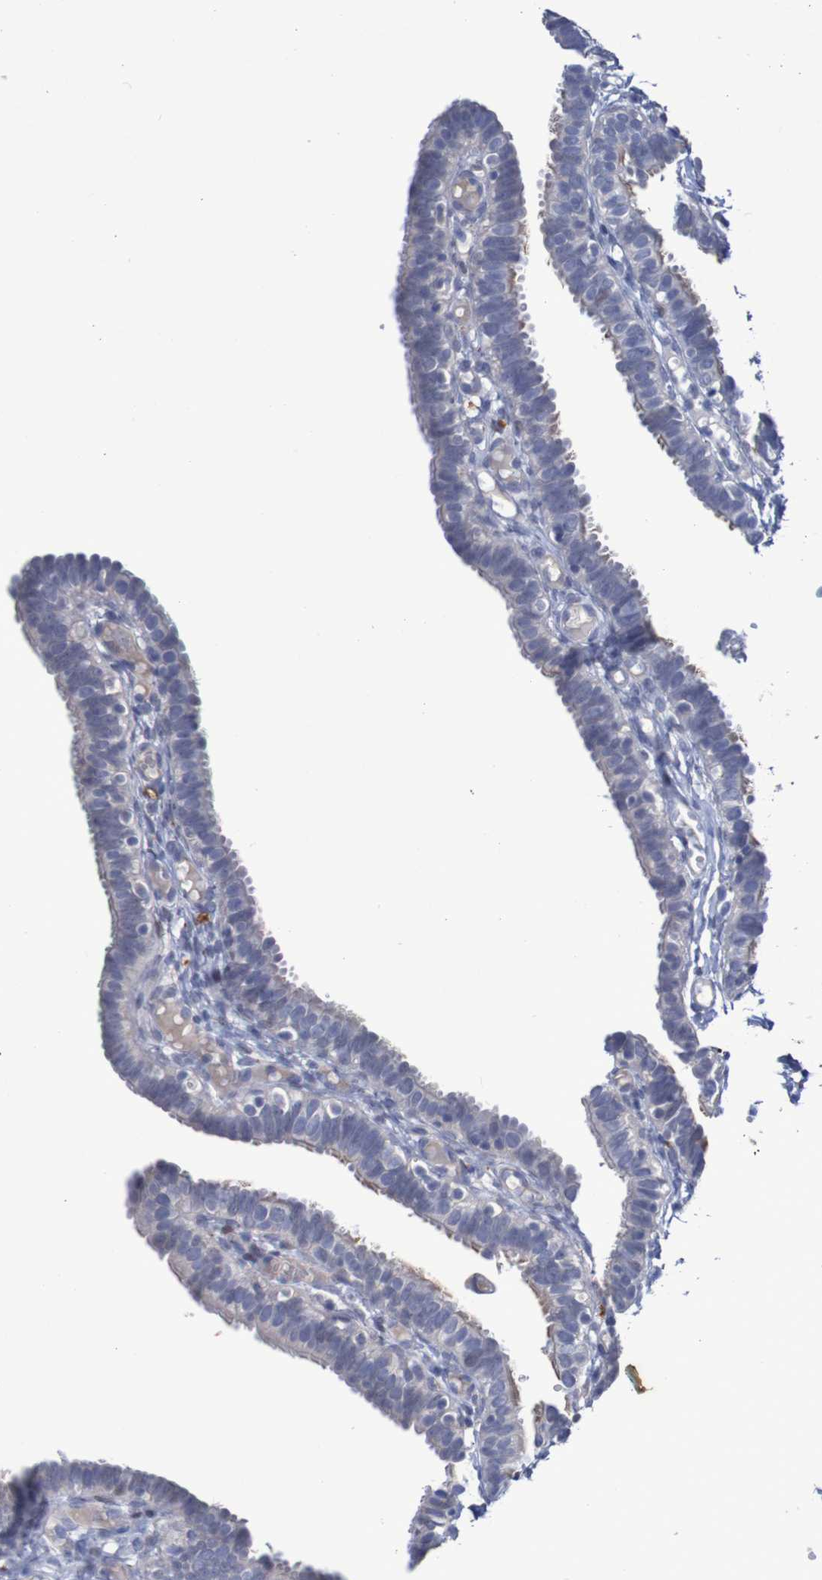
{"staining": {"intensity": "negative", "quantity": "none", "location": "none"}, "tissue": "fallopian tube", "cell_type": "Glandular cells", "image_type": "normal", "snomed": [{"axis": "morphology", "description": "Normal tissue, NOS"}, {"axis": "topography", "description": "Fallopian tube"}, {"axis": "topography", "description": "Placenta"}], "caption": "Glandular cells show no significant expression in benign fallopian tube. Nuclei are stained in blue.", "gene": "FBP1", "patient": {"sex": "female", "age": 34}}